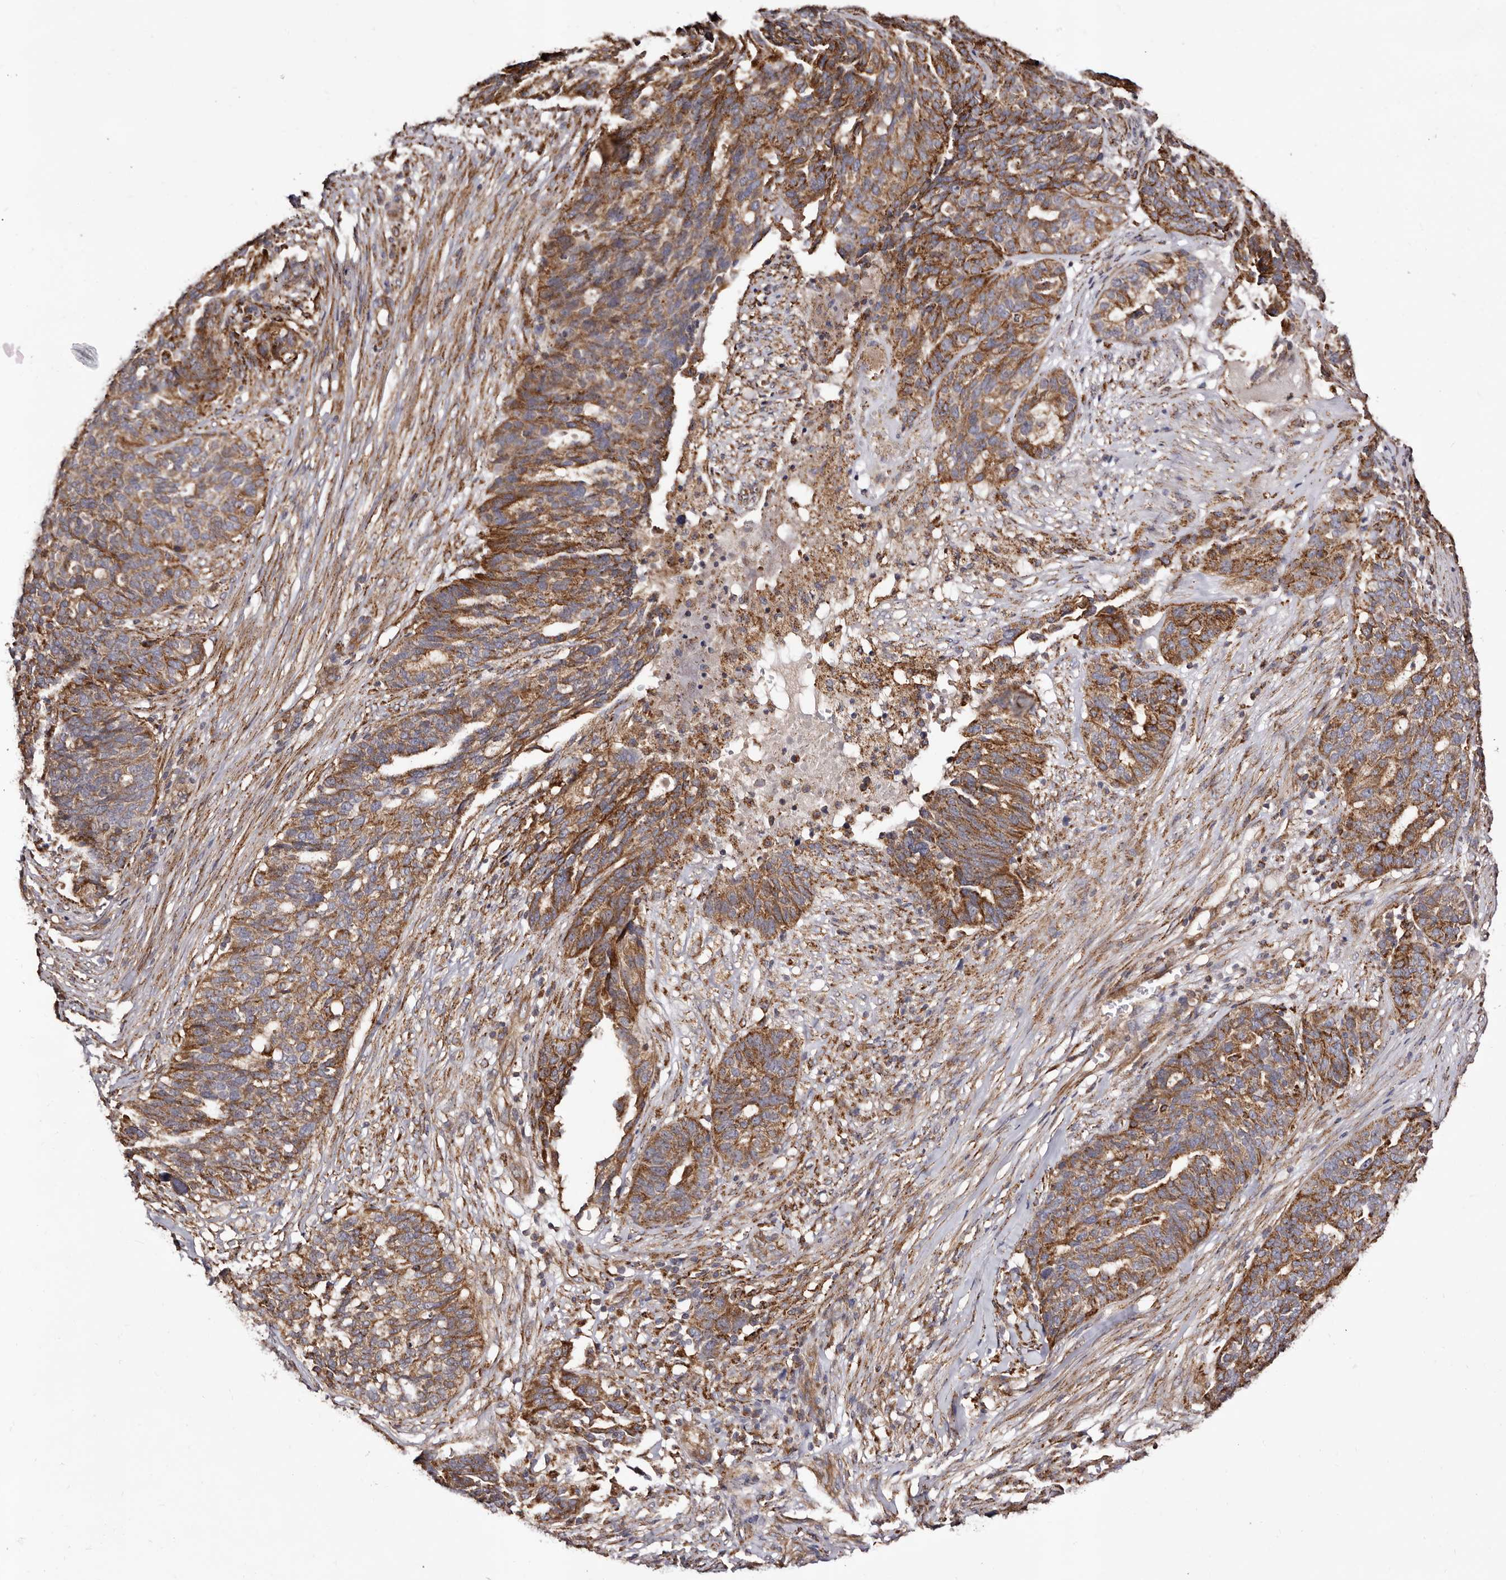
{"staining": {"intensity": "moderate", "quantity": ">75%", "location": "cytoplasmic/membranous"}, "tissue": "ovarian cancer", "cell_type": "Tumor cells", "image_type": "cancer", "snomed": [{"axis": "morphology", "description": "Cystadenocarcinoma, serous, NOS"}, {"axis": "topography", "description": "Ovary"}], "caption": "High-magnification brightfield microscopy of ovarian serous cystadenocarcinoma stained with DAB (3,3'-diaminobenzidine) (brown) and counterstained with hematoxylin (blue). tumor cells exhibit moderate cytoplasmic/membranous expression is identified in approximately>75% of cells.", "gene": "LUZP1", "patient": {"sex": "female", "age": 59}}